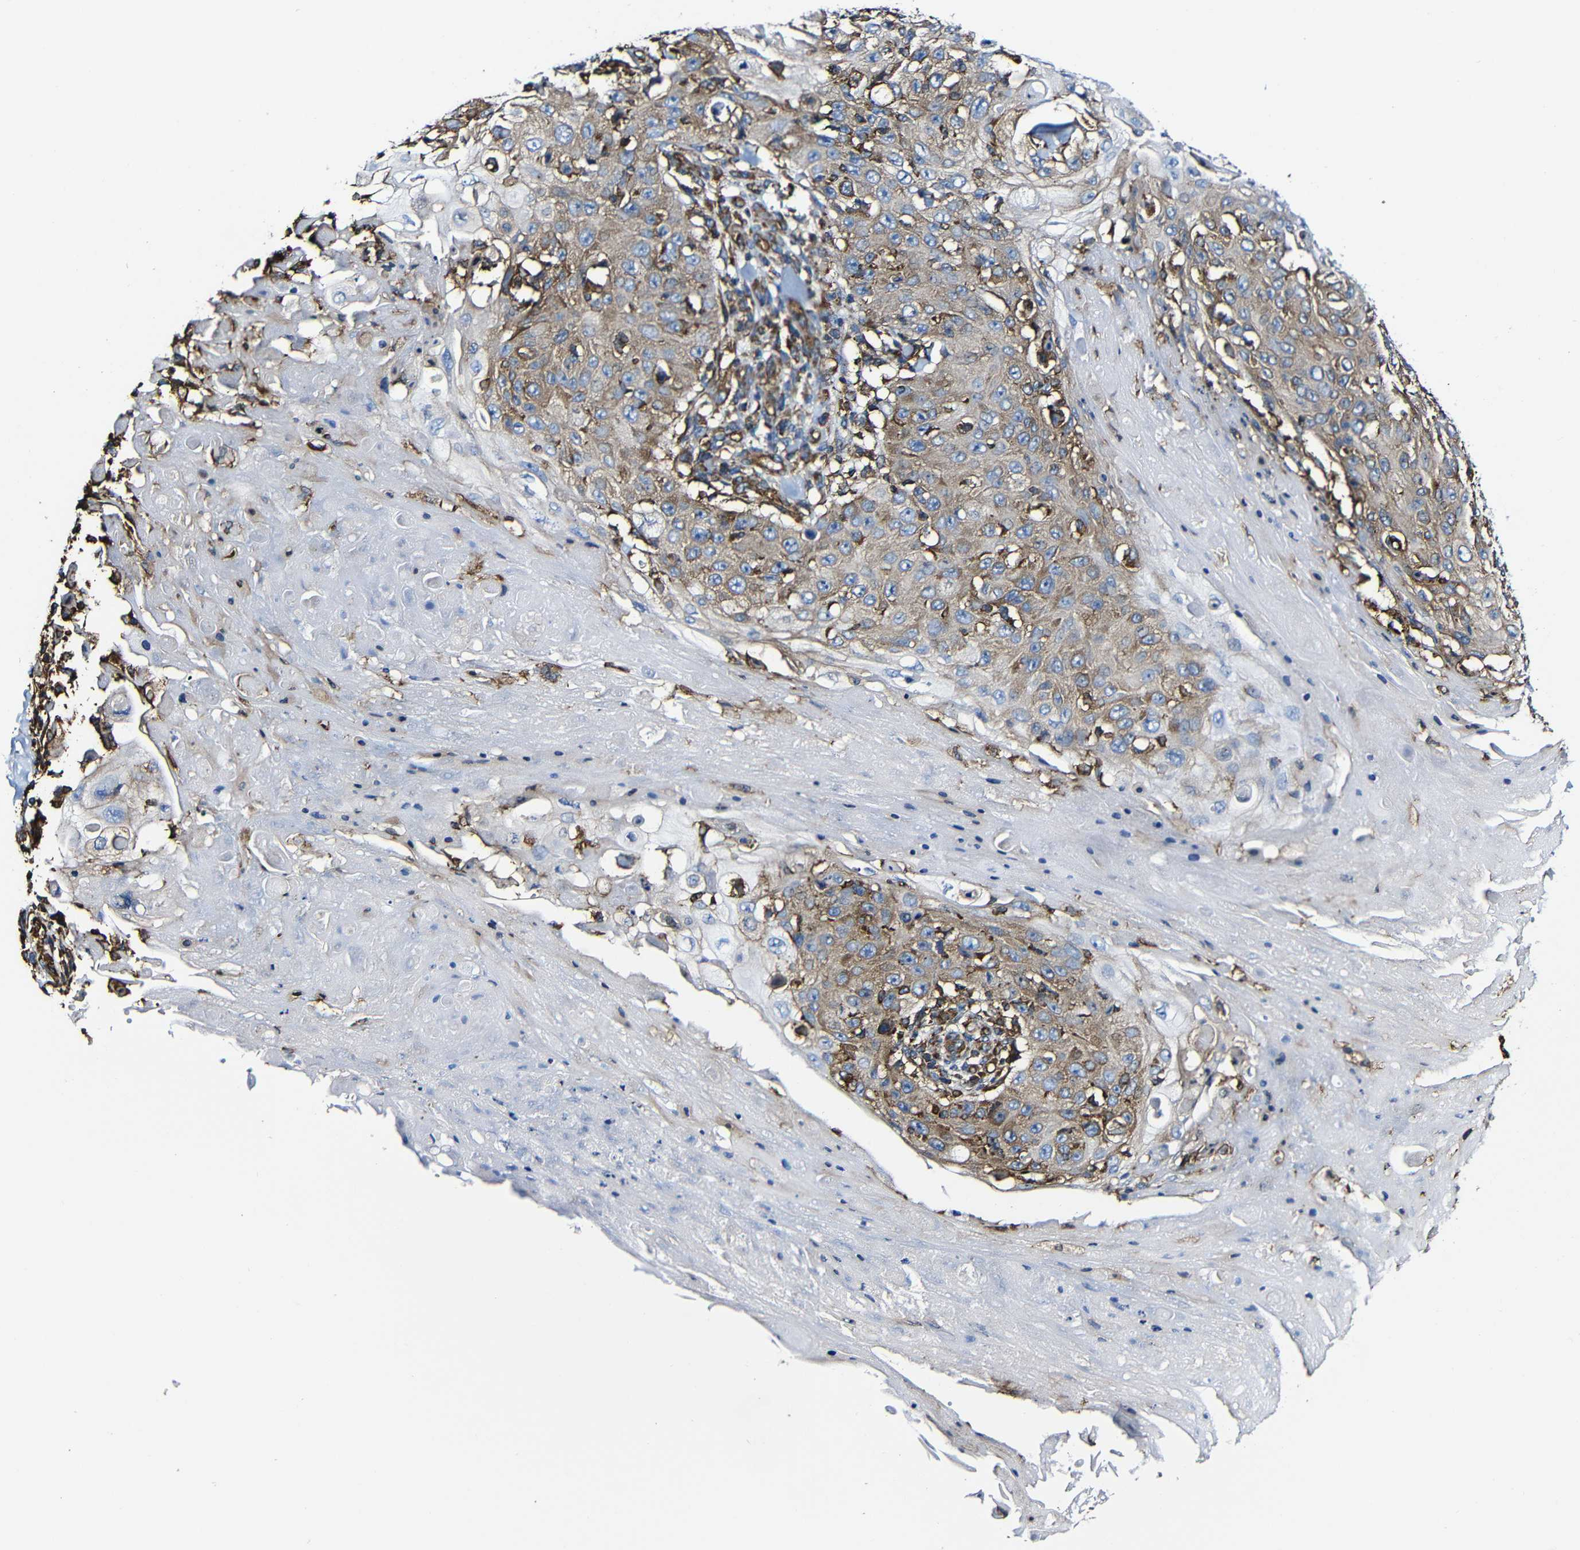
{"staining": {"intensity": "weak", "quantity": "25%-75%", "location": "cytoplasmic/membranous"}, "tissue": "skin cancer", "cell_type": "Tumor cells", "image_type": "cancer", "snomed": [{"axis": "morphology", "description": "Squamous cell carcinoma, NOS"}, {"axis": "topography", "description": "Skin"}], "caption": "There is low levels of weak cytoplasmic/membranous positivity in tumor cells of skin squamous cell carcinoma, as demonstrated by immunohistochemical staining (brown color).", "gene": "MSN", "patient": {"sex": "male", "age": 86}}